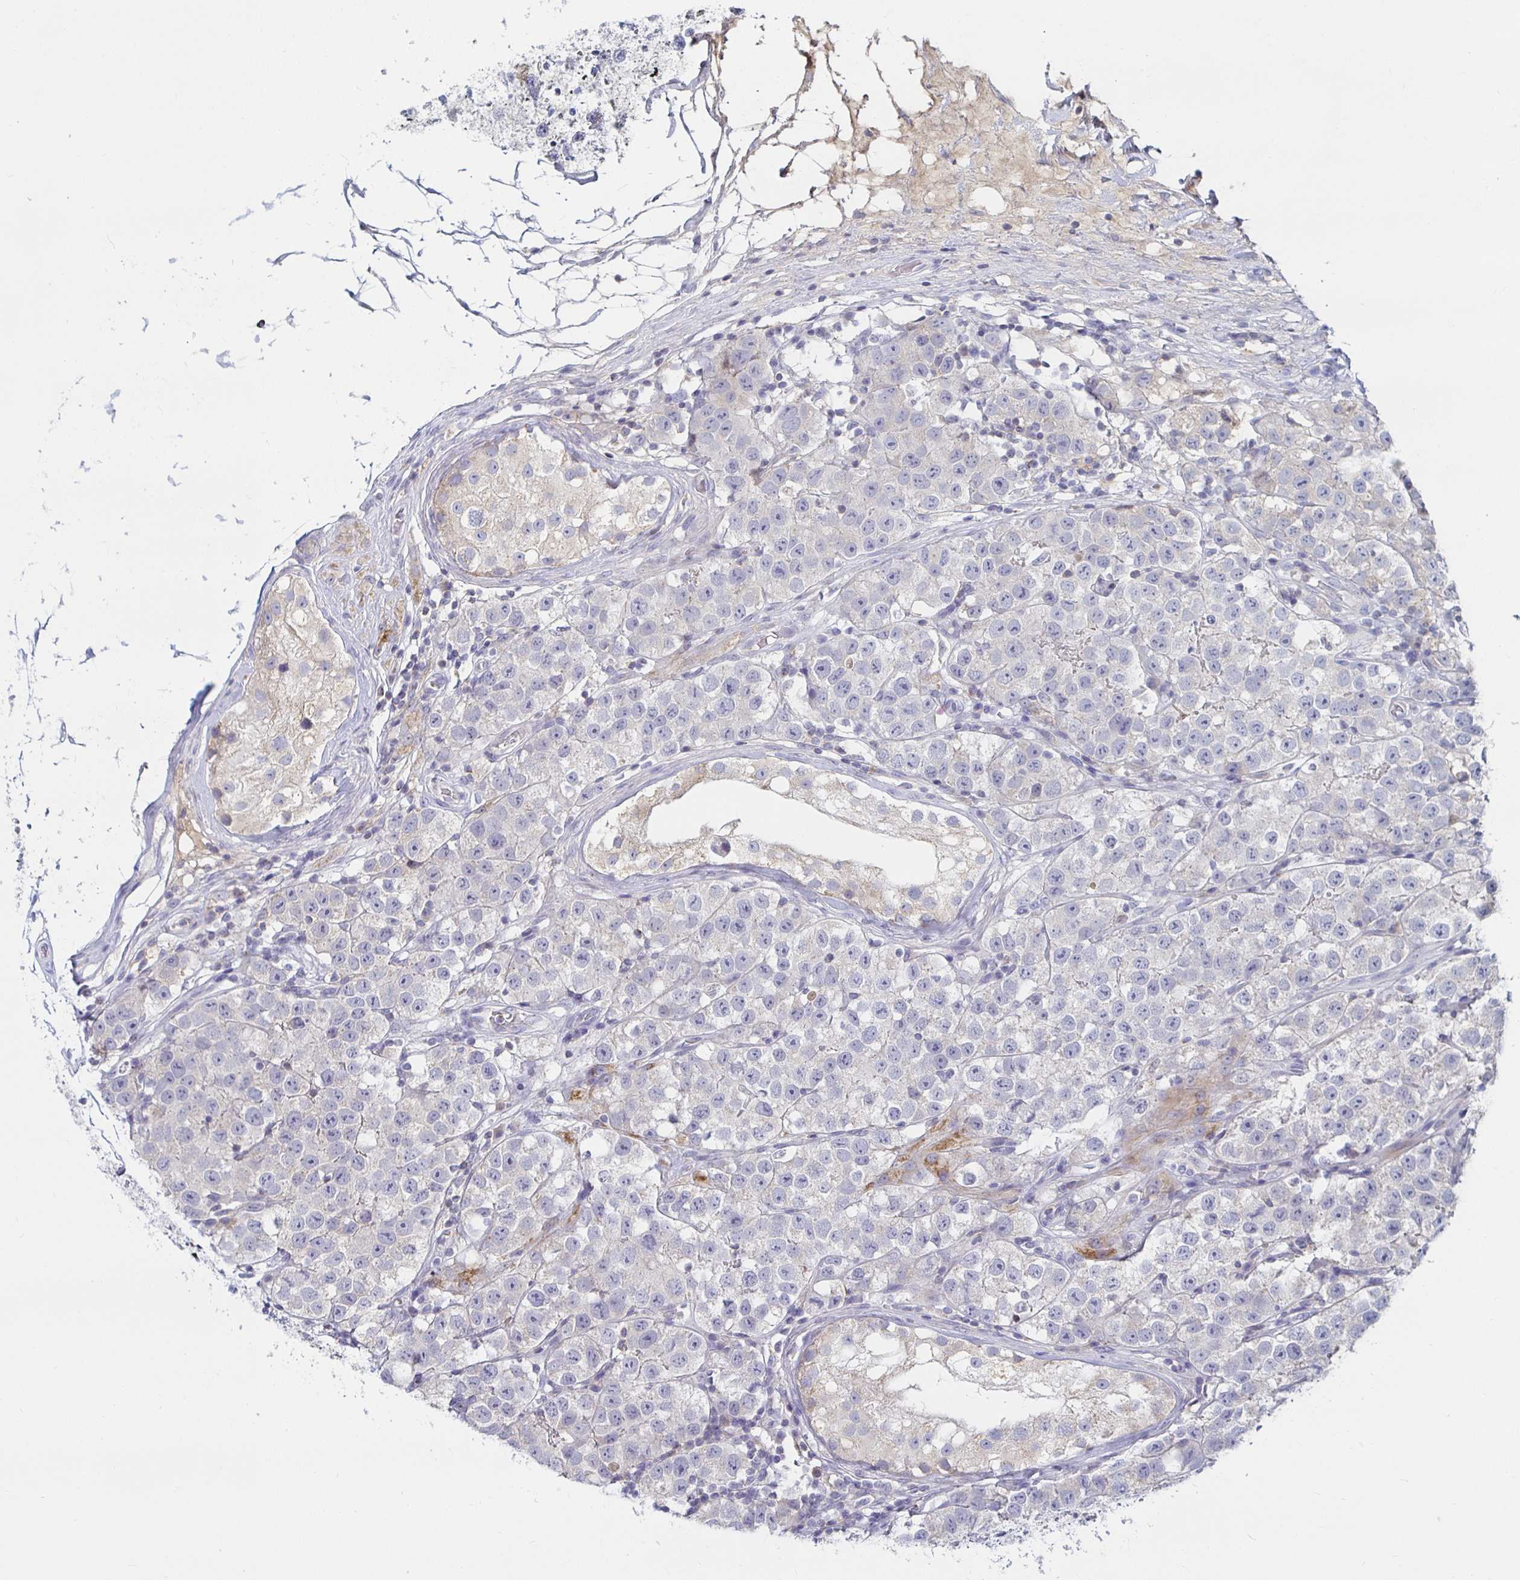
{"staining": {"intensity": "negative", "quantity": "none", "location": "none"}, "tissue": "testis cancer", "cell_type": "Tumor cells", "image_type": "cancer", "snomed": [{"axis": "morphology", "description": "Seminoma, NOS"}, {"axis": "topography", "description": "Testis"}], "caption": "This is an immunohistochemistry (IHC) image of human seminoma (testis). There is no expression in tumor cells.", "gene": "RNF144B", "patient": {"sex": "male", "age": 34}}